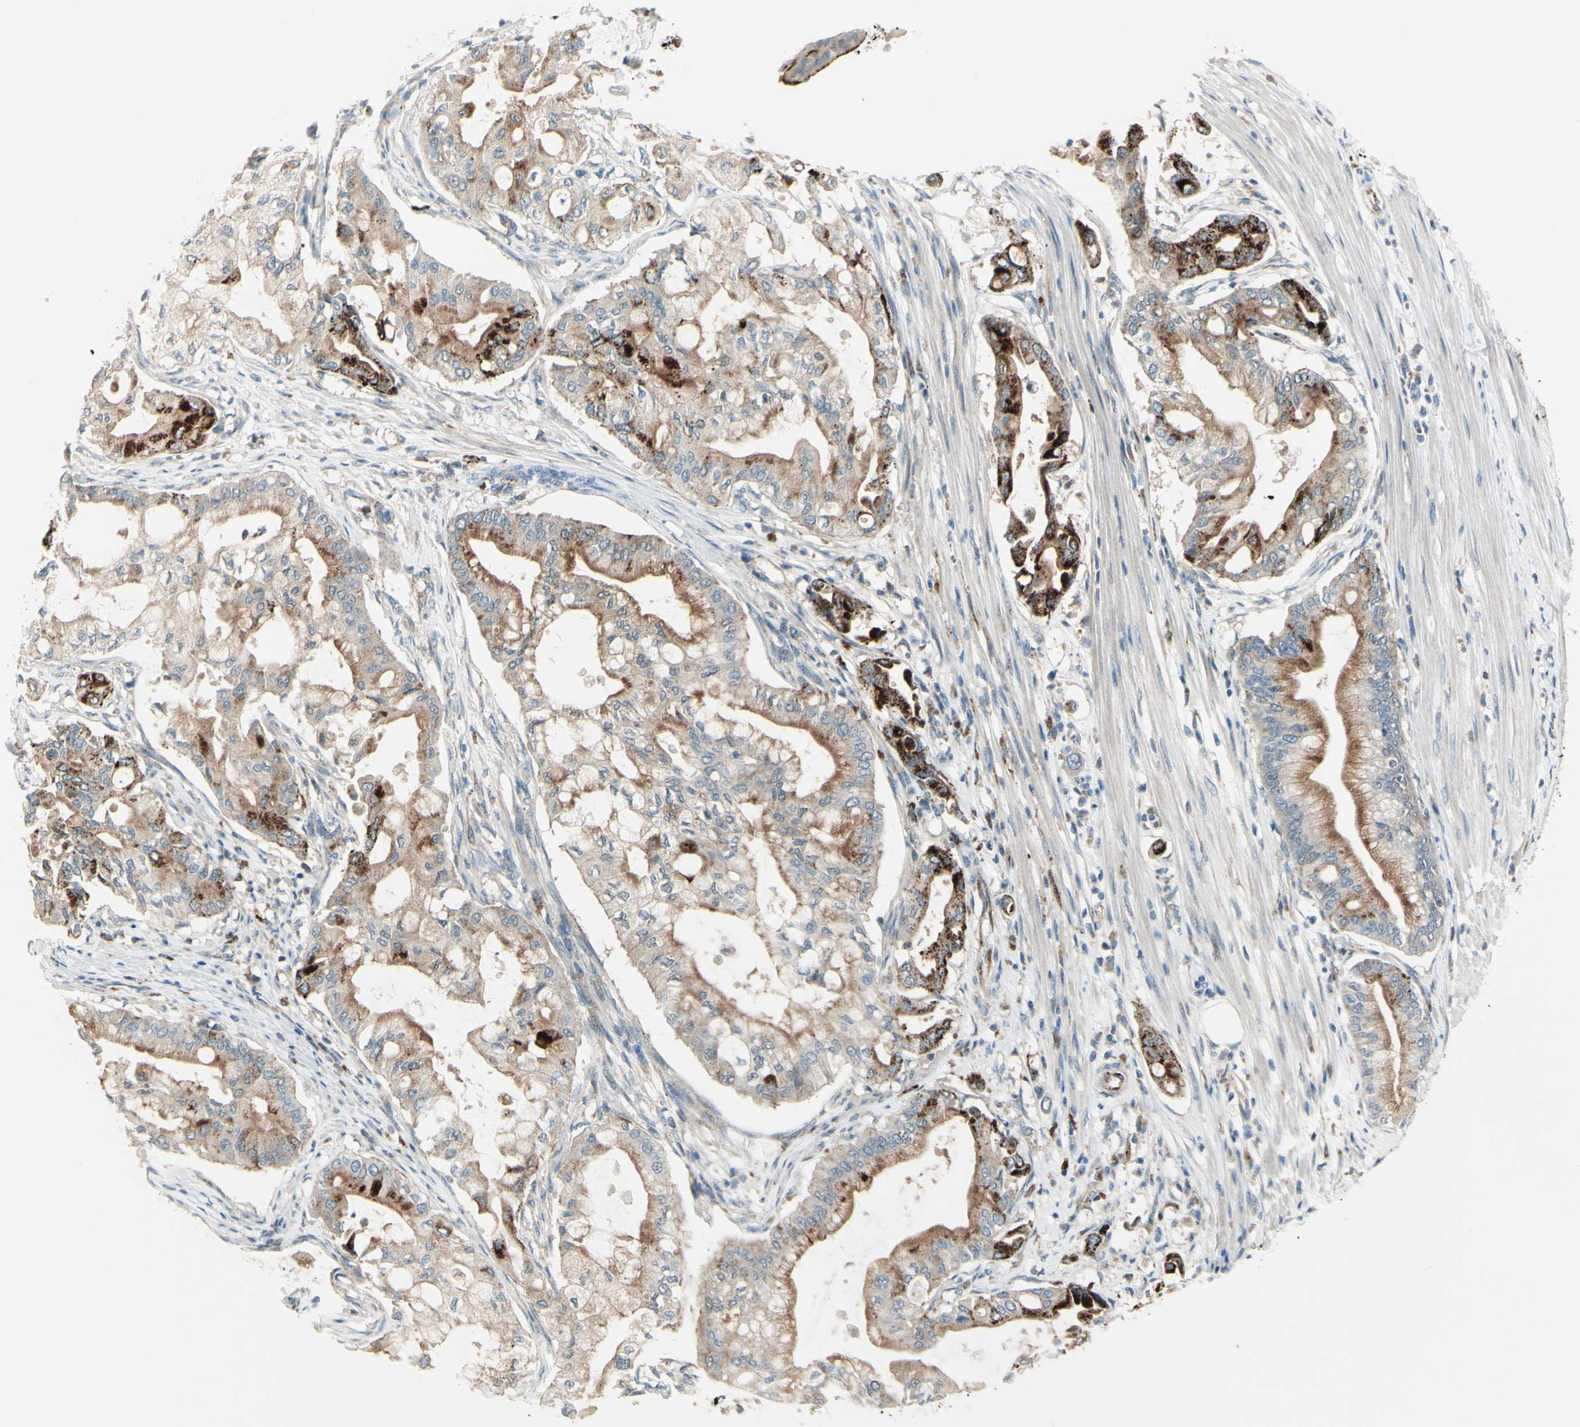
{"staining": {"intensity": "strong", "quantity": "25%-75%", "location": "cytoplasmic/membranous"}, "tissue": "pancreatic cancer", "cell_type": "Tumor cells", "image_type": "cancer", "snomed": [{"axis": "morphology", "description": "Adenocarcinoma, NOS"}, {"axis": "morphology", "description": "Adenocarcinoma, metastatic, NOS"}, {"axis": "topography", "description": "Lymph node"}, {"axis": "topography", "description": "Pancreas"}, {"axis": "topography", "description": "Duodenum"}], "caption": "Pancreatic cancer stained with DAB immunohistochemistry displays high levels of strong cytoplasmic/membranous expression in approximately 25%-75% of tumor cells.", "gene": "LMTK2", "patient": {"sex": "female", "age": 64}}